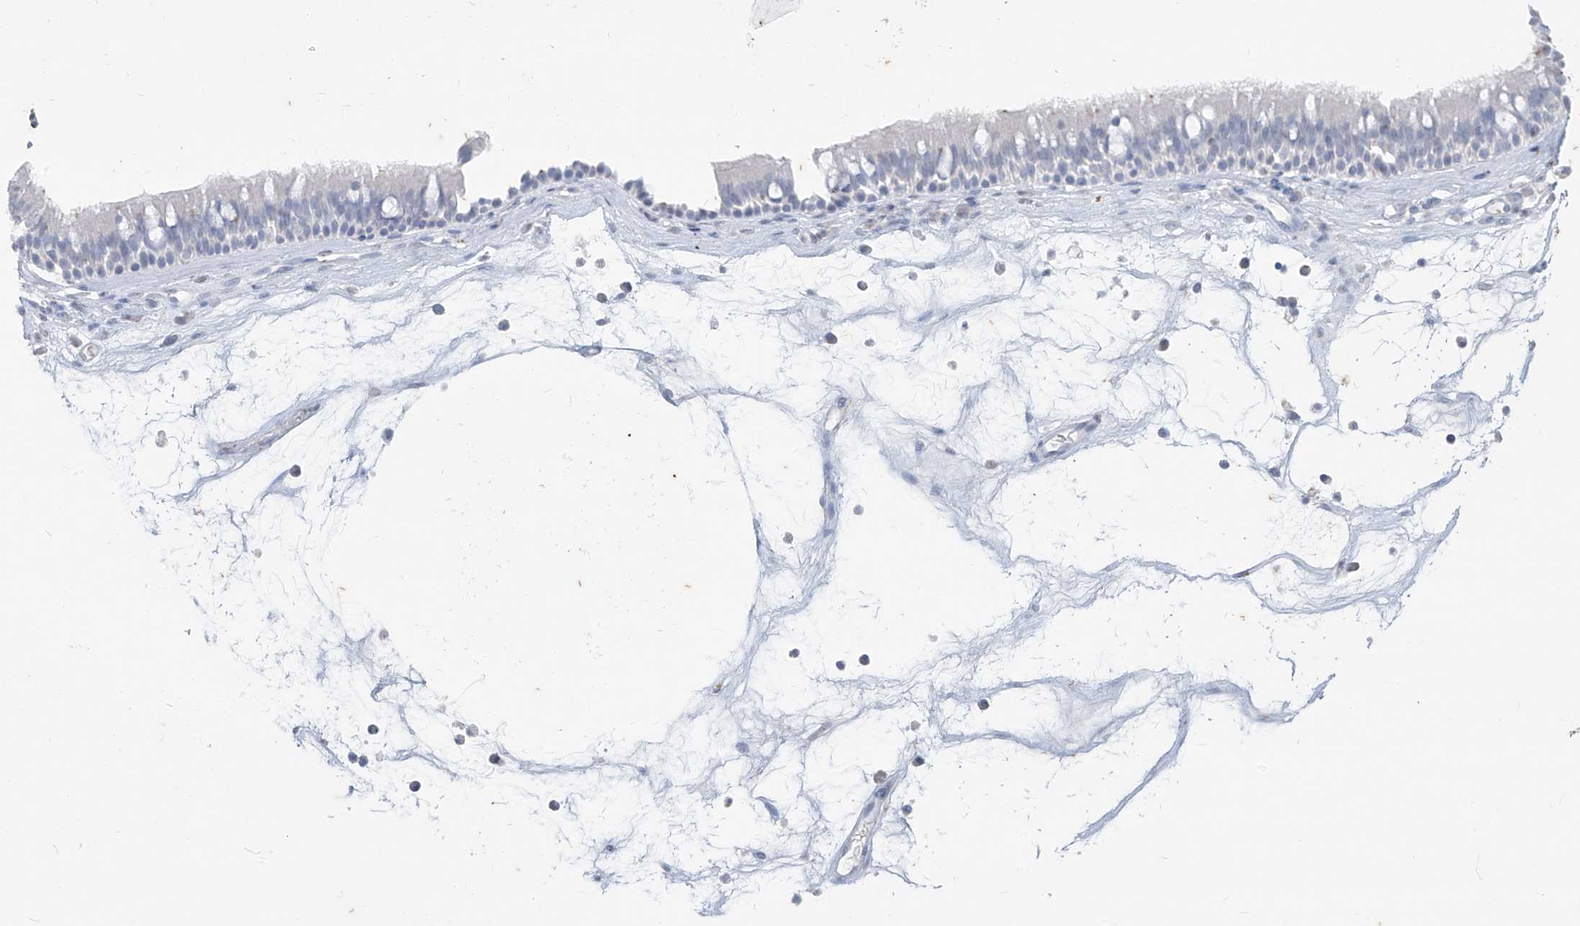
{"staining": {"intensity": "negative", "quantity": "none", "location": "none"}, "tissue": "nasopharynx", "cell_type": "Respiratory epithelial cells", "image_type": "normal", "snomed": [{"axis": "morphology", "description": "Normal tissue, NOS"}, {"axis": "morphology", "description": "Inflammation, NOS"}, {"axis": "morphology", "description": "Malignant melanoma, Metastatic site"}, {"axis": "topography", "description": "Nasopharynx"}], "caption": "DAB immunohistochemical staining of normal human nasopharynx exhibits no significant expression in respiratory epithelial cells. The staining was performed using DAB (3,3'-diaminobenzidine) to visualize the protein expression in brown, while the nuclei were stained in blue with hematoxylin (Magnification: 20x).", "gene": "CX3CR1", "patient": {"sex": "male", "age": 70}}